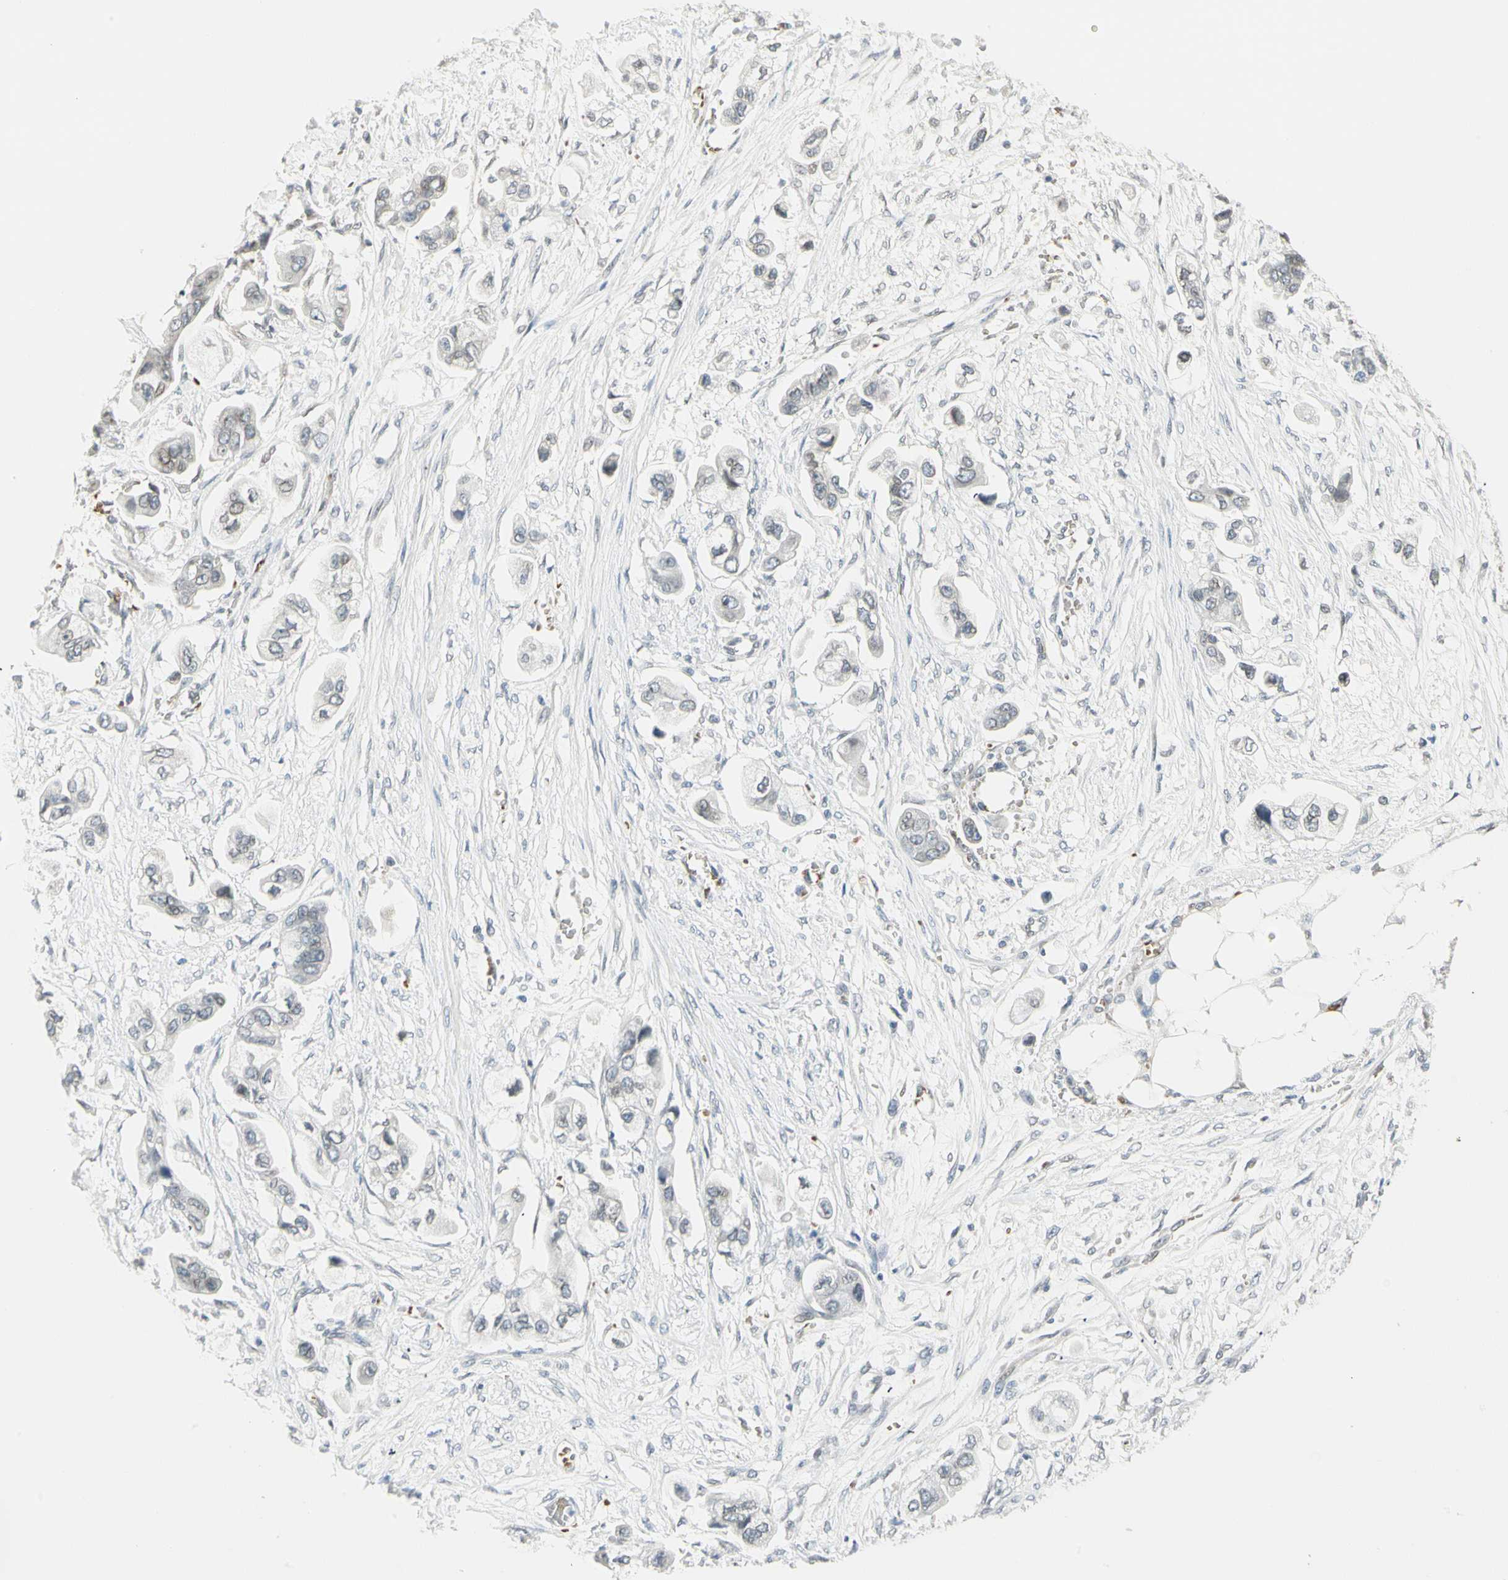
{"staining": {"intensity": "negative", "quantity": "none", "location": "none"}, "tissue": "stomach cancer", "cell_type": "Tumor cells", "image_type": "cancer", "snomed": [{"axis": "morphology", "description": "Adenocarcinoma, NOS"}, {"axis": "topography", "description": "Stomach"}], "caption": "The micrograph reveals no significant expression in tumor cells of stomach cancer.", "gene": "BCAN", "patient": {"sex": "male", "age": 62}}